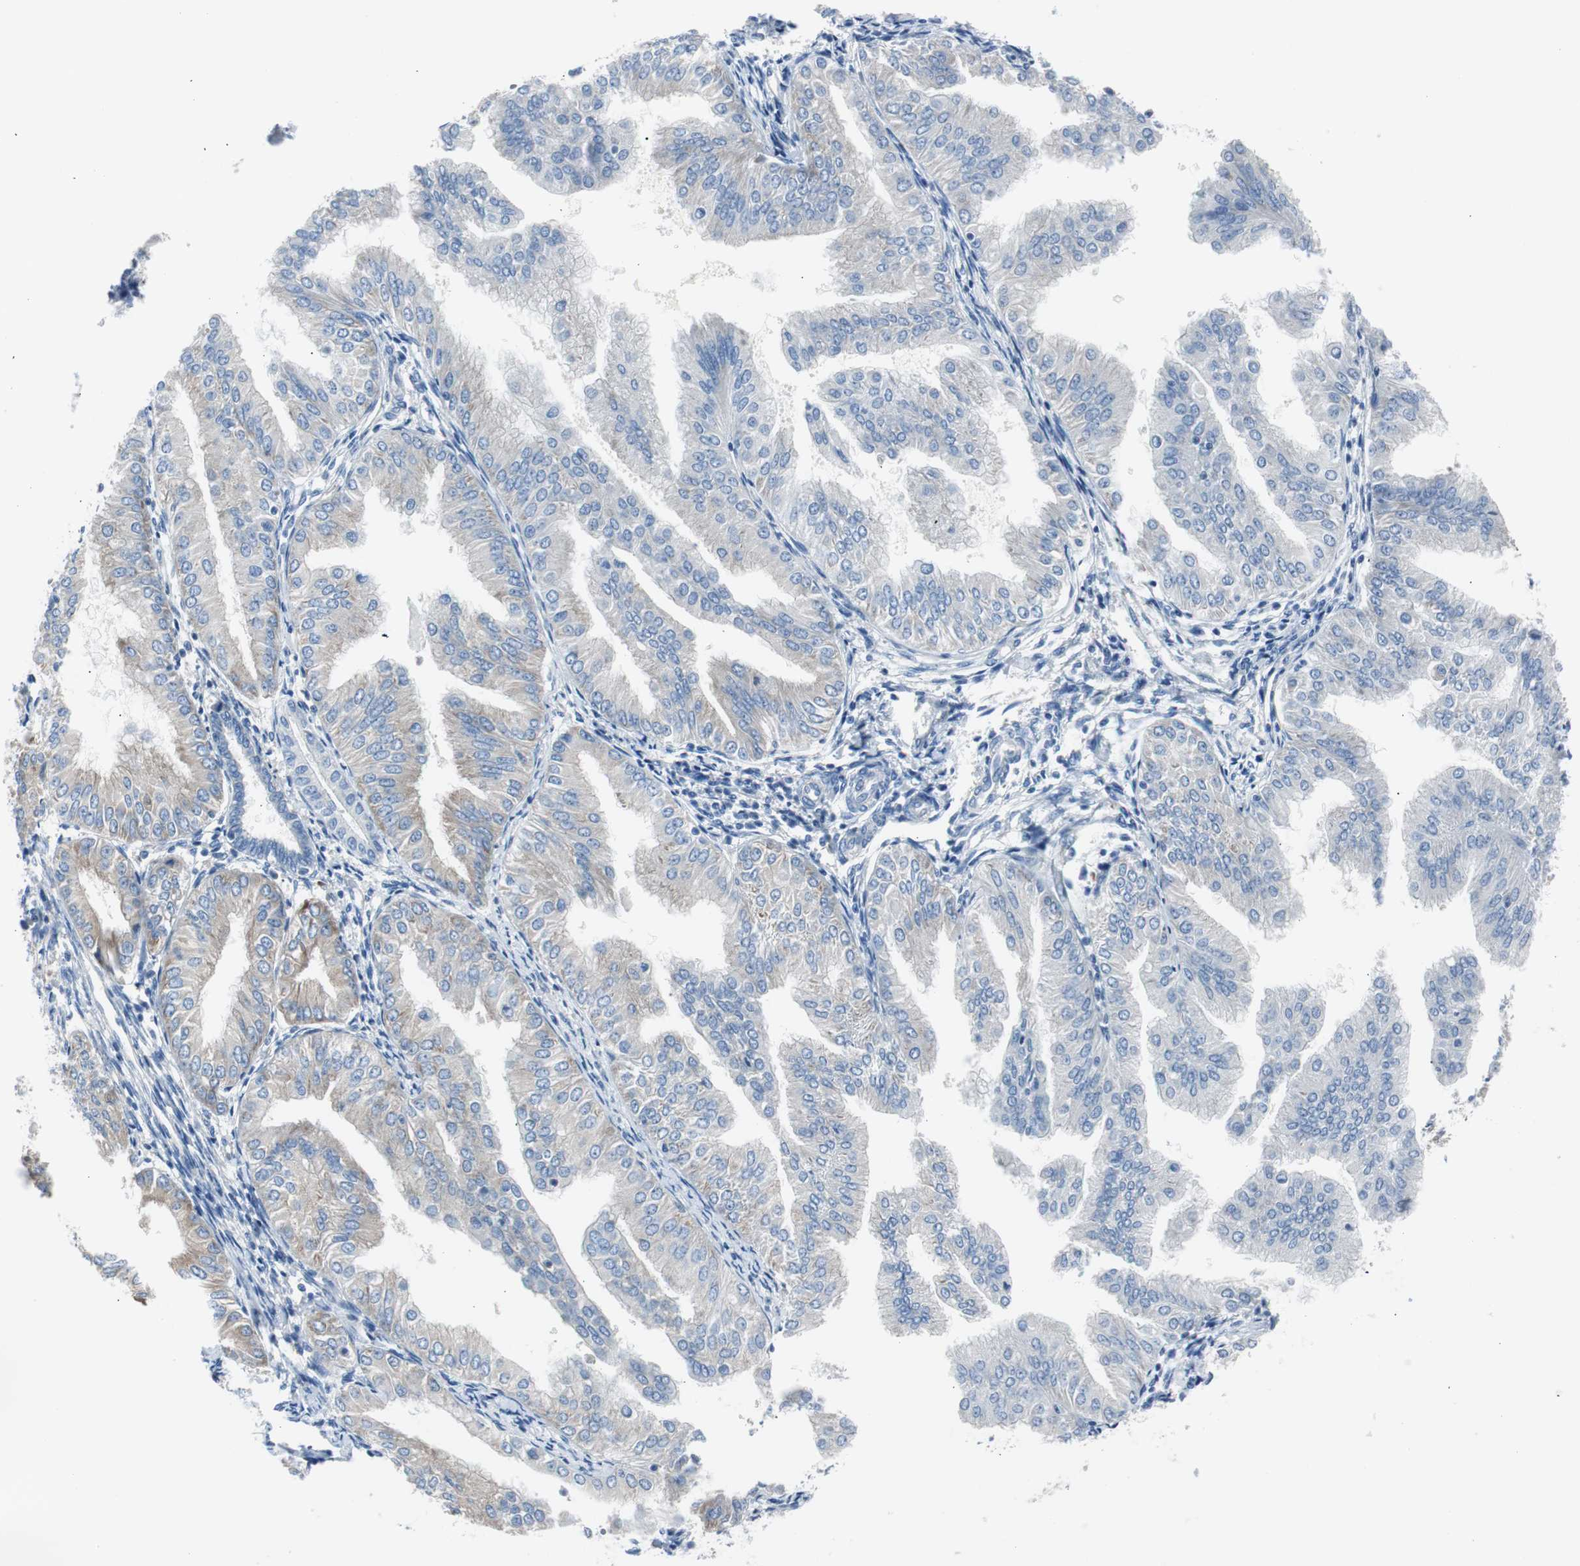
{"staining": {"intensity": "weak", "quantity": ">75%", "location": "cytoplasmic/membranous"}, "tissue": "endometrial cancer", "cell_type": "Tumor cells", "image_type": "cancer", "snomed": [{"axis": "morphology", "description": "Adenocarcinoma, NOS"}, {"axis": "topography", "description": "Endometrium"}], "caption": "High-magnification brightfield microscopy of endometrial adenocarcinoma stained with DAB (brown) and counterstained with hematoxylin (blue). tumor cells exhibit weak cytoplasmic/membranous staining is seen in about>75% of cells.", "gene": "RPS12", "patient": {"sex": "female", "age": 53}}